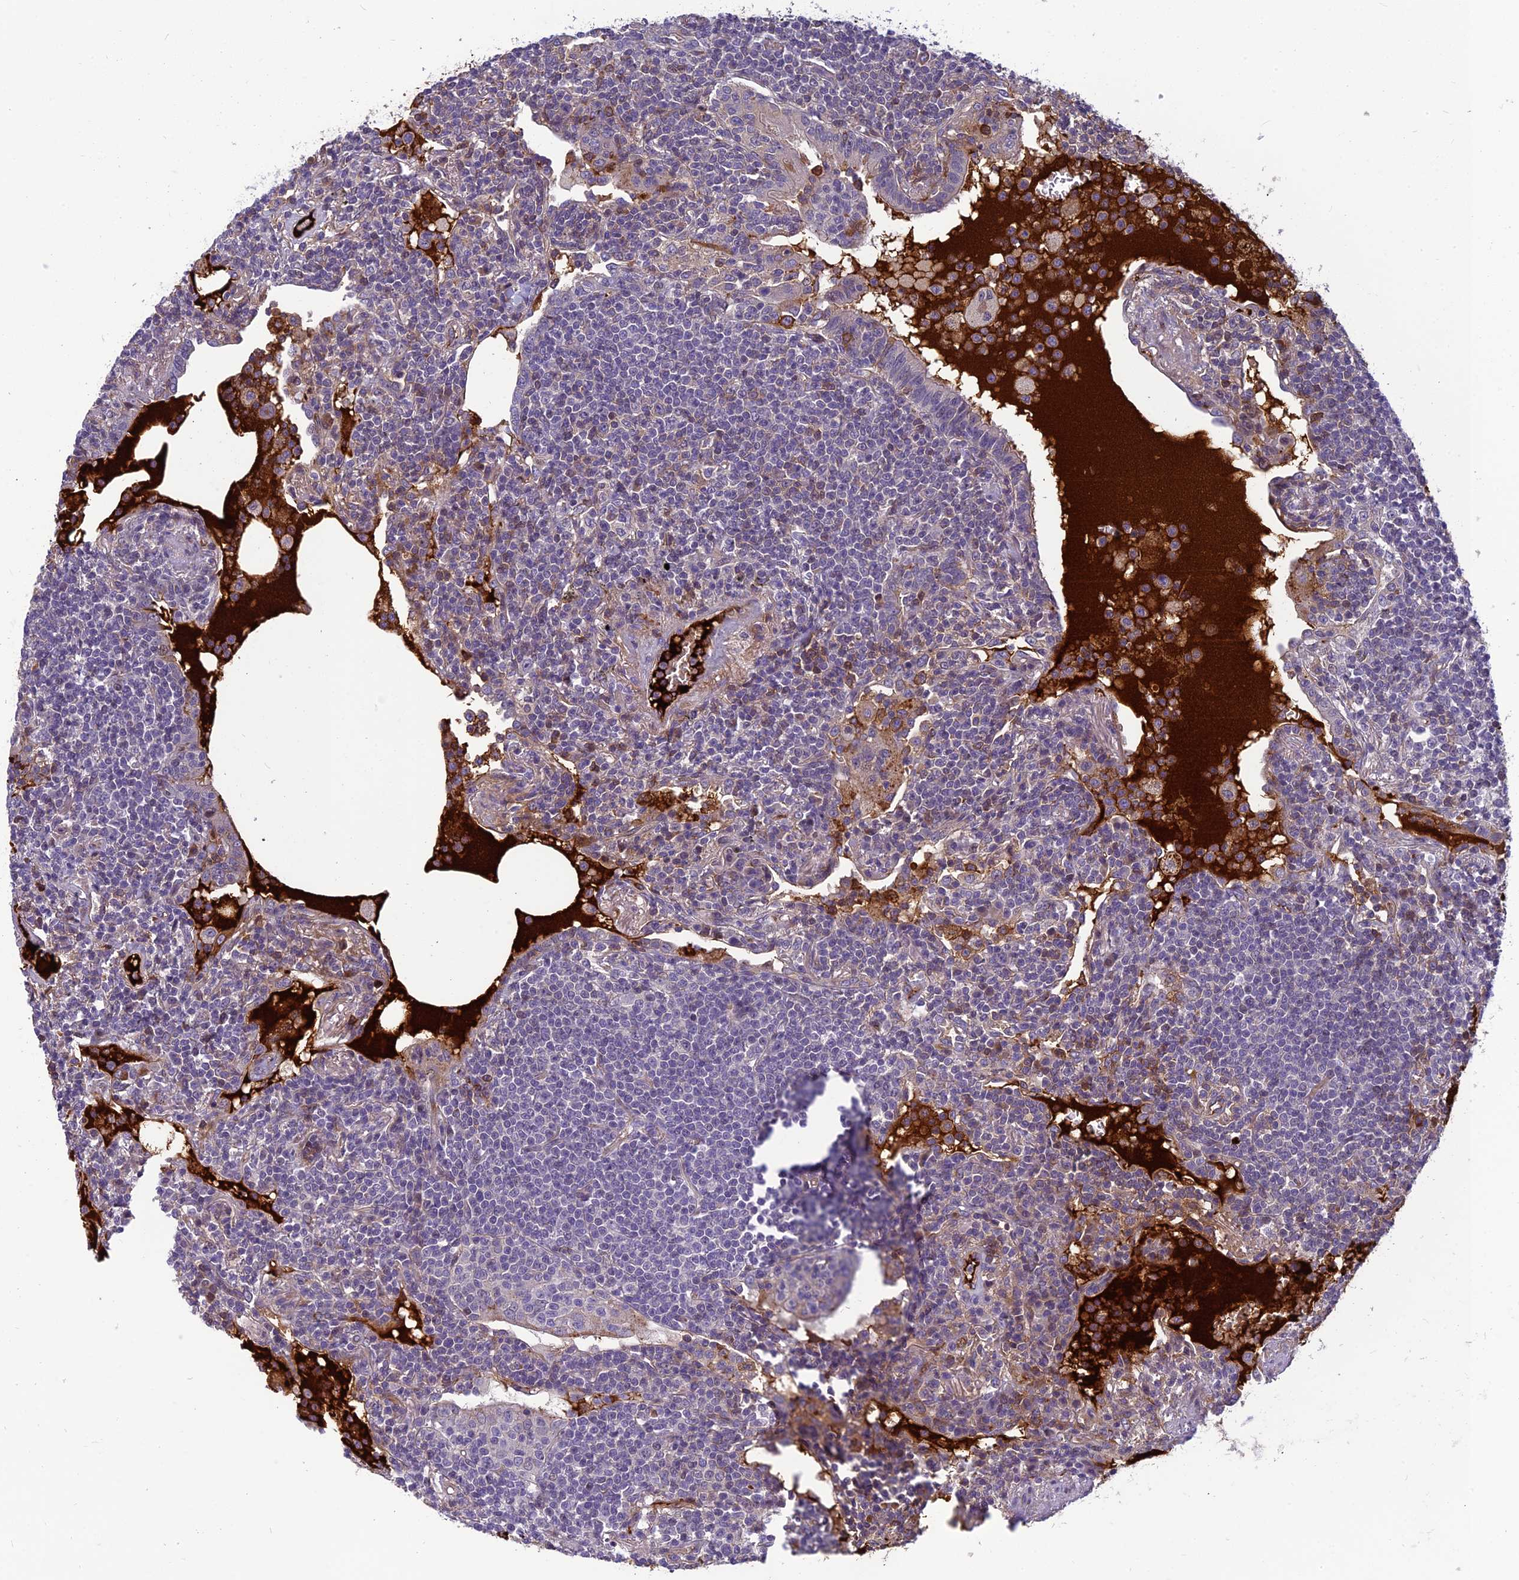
{"staining": {"intensity": "negative", "quantity": "none", "location": "none"}, "tissue": "lymphoma", "cell_type": "Tumor cells", "image_type": "cancer", "snomed": [{"axis": "morphology", "description": "Malignant lymphoma, non-Hodgkin's type, Low grade"}, {"axis": "topography", "description": "Lung"}], "caption": "High power microscopy photomicrograph of an immunohistochemistry image of malignant lymphoma, non-Hodgkin's type (low-grade), revealing no significant positivity in tumor cells.", "gene": "CLEC11A", "patient": {"sex": "female", "age": 71}}